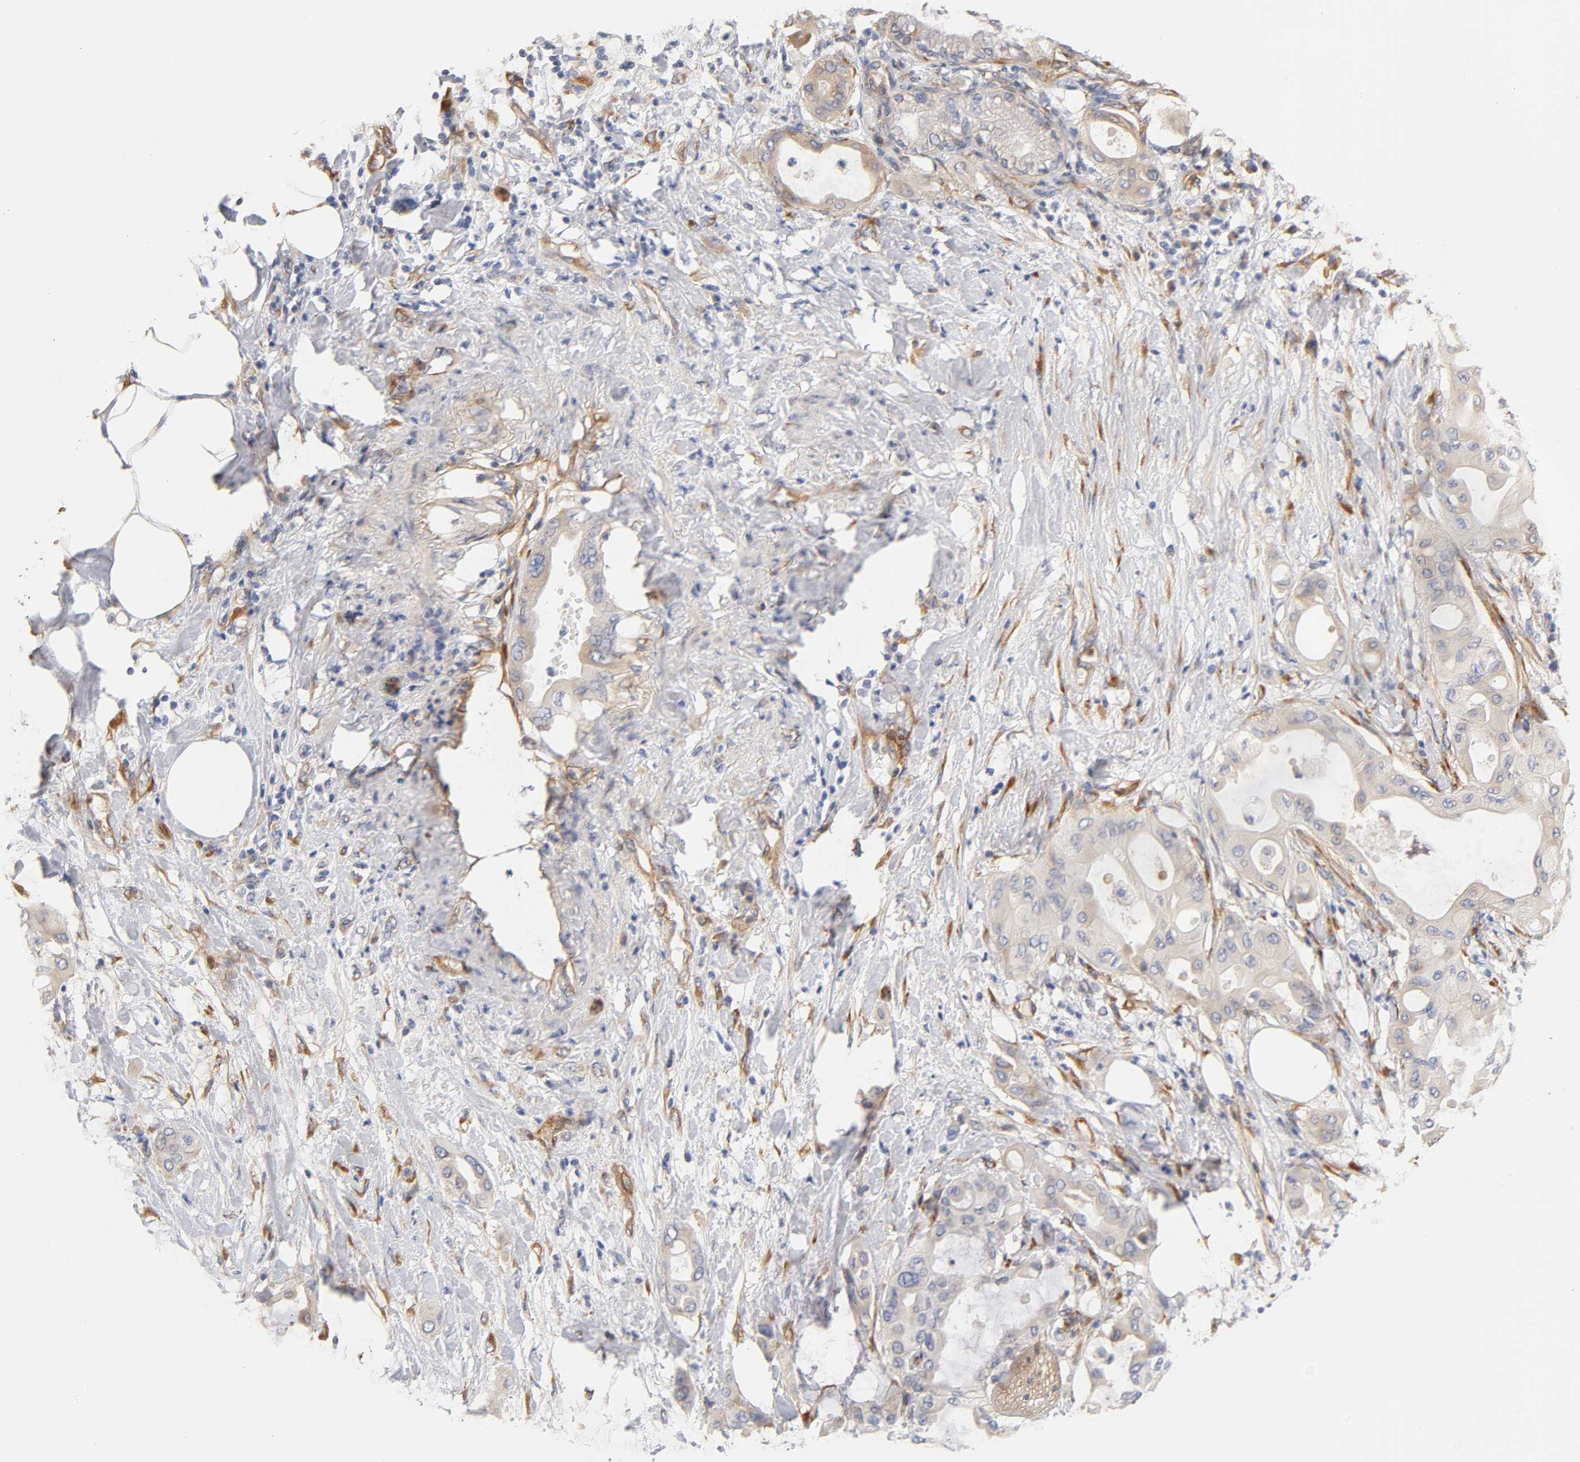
{"staining": {"intensity": "weak", "quantity": ">75%", "location": "cytoplasmic/membranous"}, "tissue": "pancreatic cancer", "cell_type": "Tumor cells", "image_type": "cancer", "snomed": [{"axis": "morphology", "description": "Adenocarcinoma, NOS"}, {"axis": "morphology", "description": "Adenocarcinoma, metastatic, NOS"}, {"axis": "topography", "description": "Lymph node"}, {"axis": "topography", "description": "Pancreas"}, {"axis": "topography", "description": "Duodenum"}], "caption": "There is low levels of weak cytoplasmic/membranous expression in tumor cells of pancreatic metastatic adenocarcinoma, as demonstrated by immunohistochemical staining (brown color).", "gene": "LAMB1", "patient": {"sex": "female", "age": 64}}